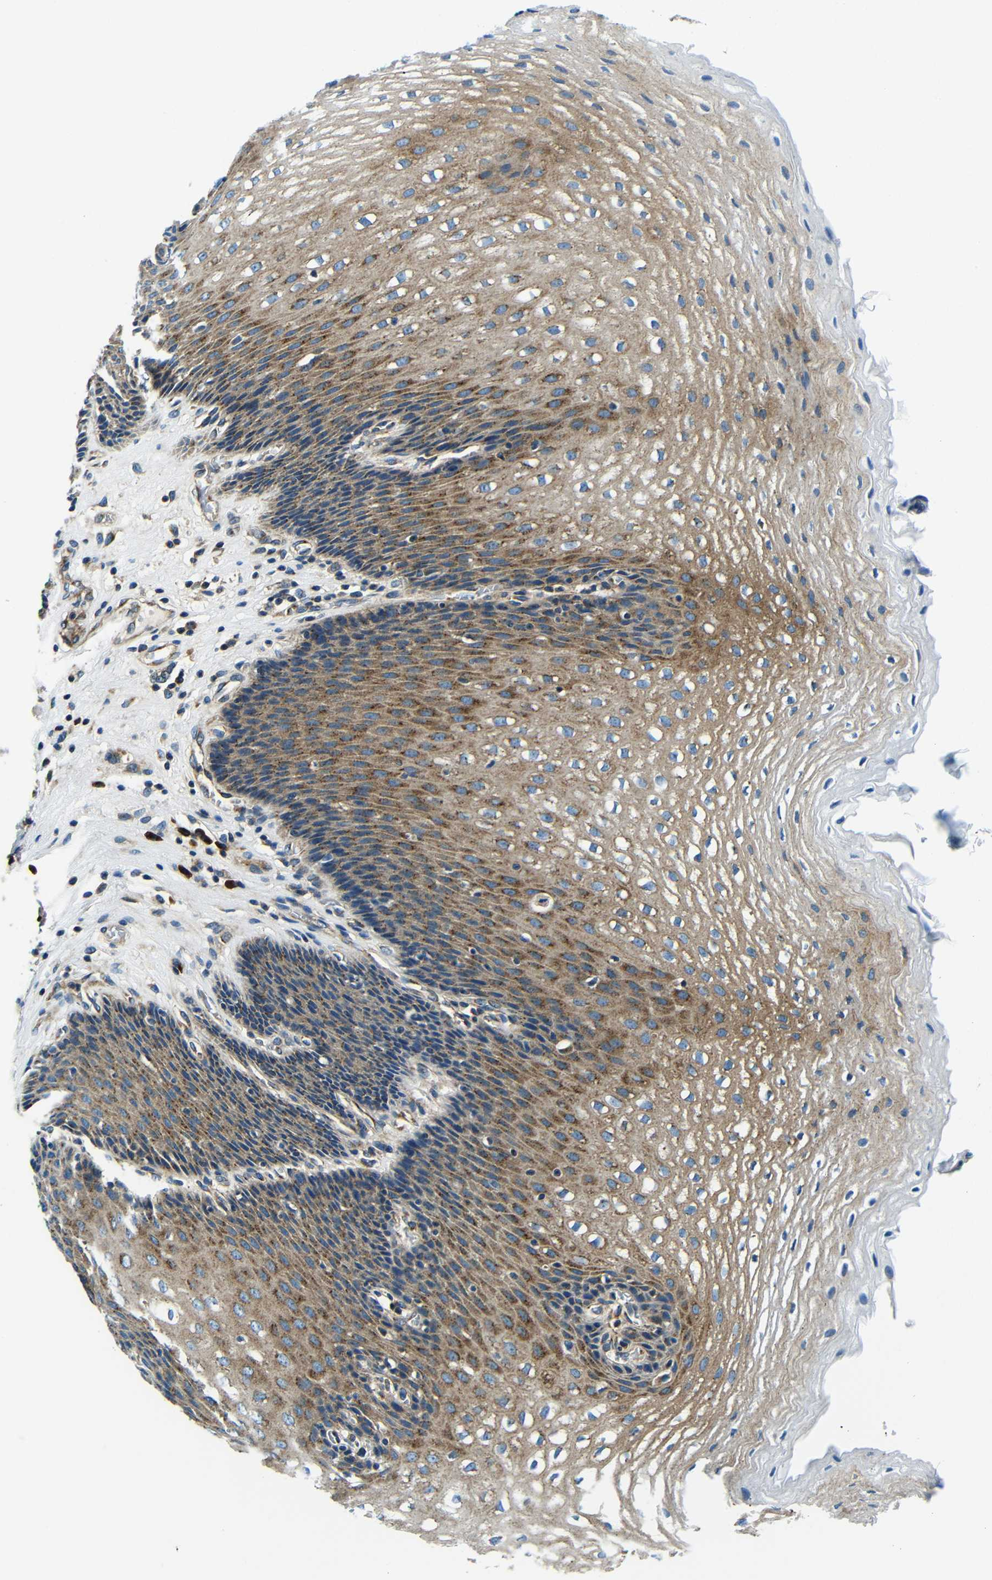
{"staining": {"intensity": "moderate", "quantity": ">75%", "location": "cytoplasmic/membranous"}, "tissue": "esophagus", "cell_type": "Squamous epithelial cells", "image_type": "normal", "snomed": [{"axis": "morphology", "description": "Normal tissue, NOS"}, {"axis": "topography", "description": "Esophagus"}], "caption": "IHC of normal human esophagus exhibits medium levels of moderate cytoplasmic/membranous staining in approximately >75% of squamous epithelial cells. (DAB (3,3'-diaminobenzidine) = brown stain, brightfield microscopy at high magnification).", "gene": "USO1", "patient": {"sex": "male", "age": 48}}